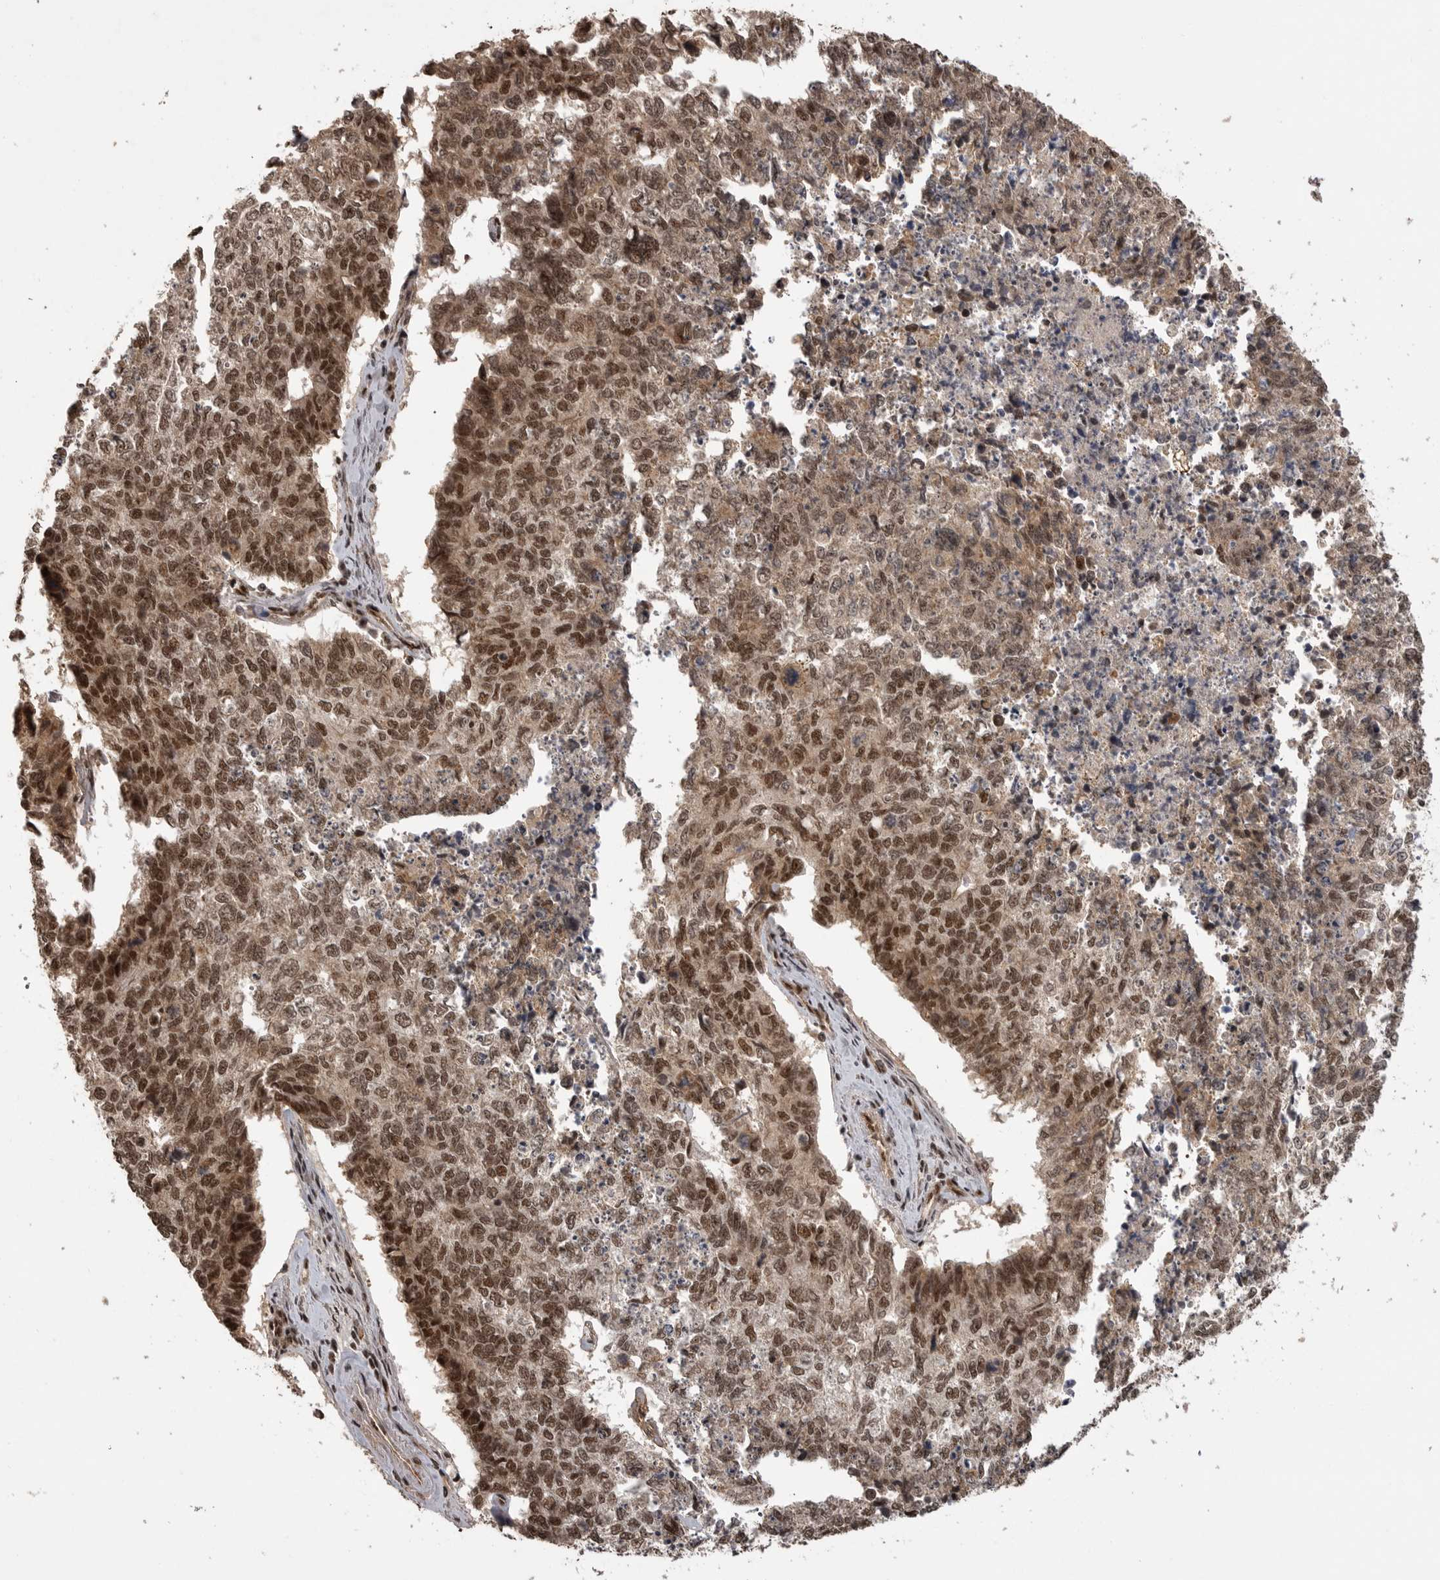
{"staining": {"intensity": "moderate", "quantity": ">75%", "location": "nuclear"}, "tissue": "cervical cancer", "cell_type": "Tumor cells", "image_type": "cancer", "snomed": [{"axis": "morphology", "description": "Squamous cell carcinoma, NOS"}, {"axis": "topography", "description": "Cervix"}], "caption": "Protein staining of squamous cell carcinoma (cervical) tissue displays moderate nuclear staining in about >75% of tumor cells. The staining is performed using DAB (3,3'-diaminobenzidine) brown chromogen to label protein expression. The nuclei are counter-stained blue using hematoxylin.", "gene": "PPP1R8", "patient": {"sex": "female", "age": 63}}